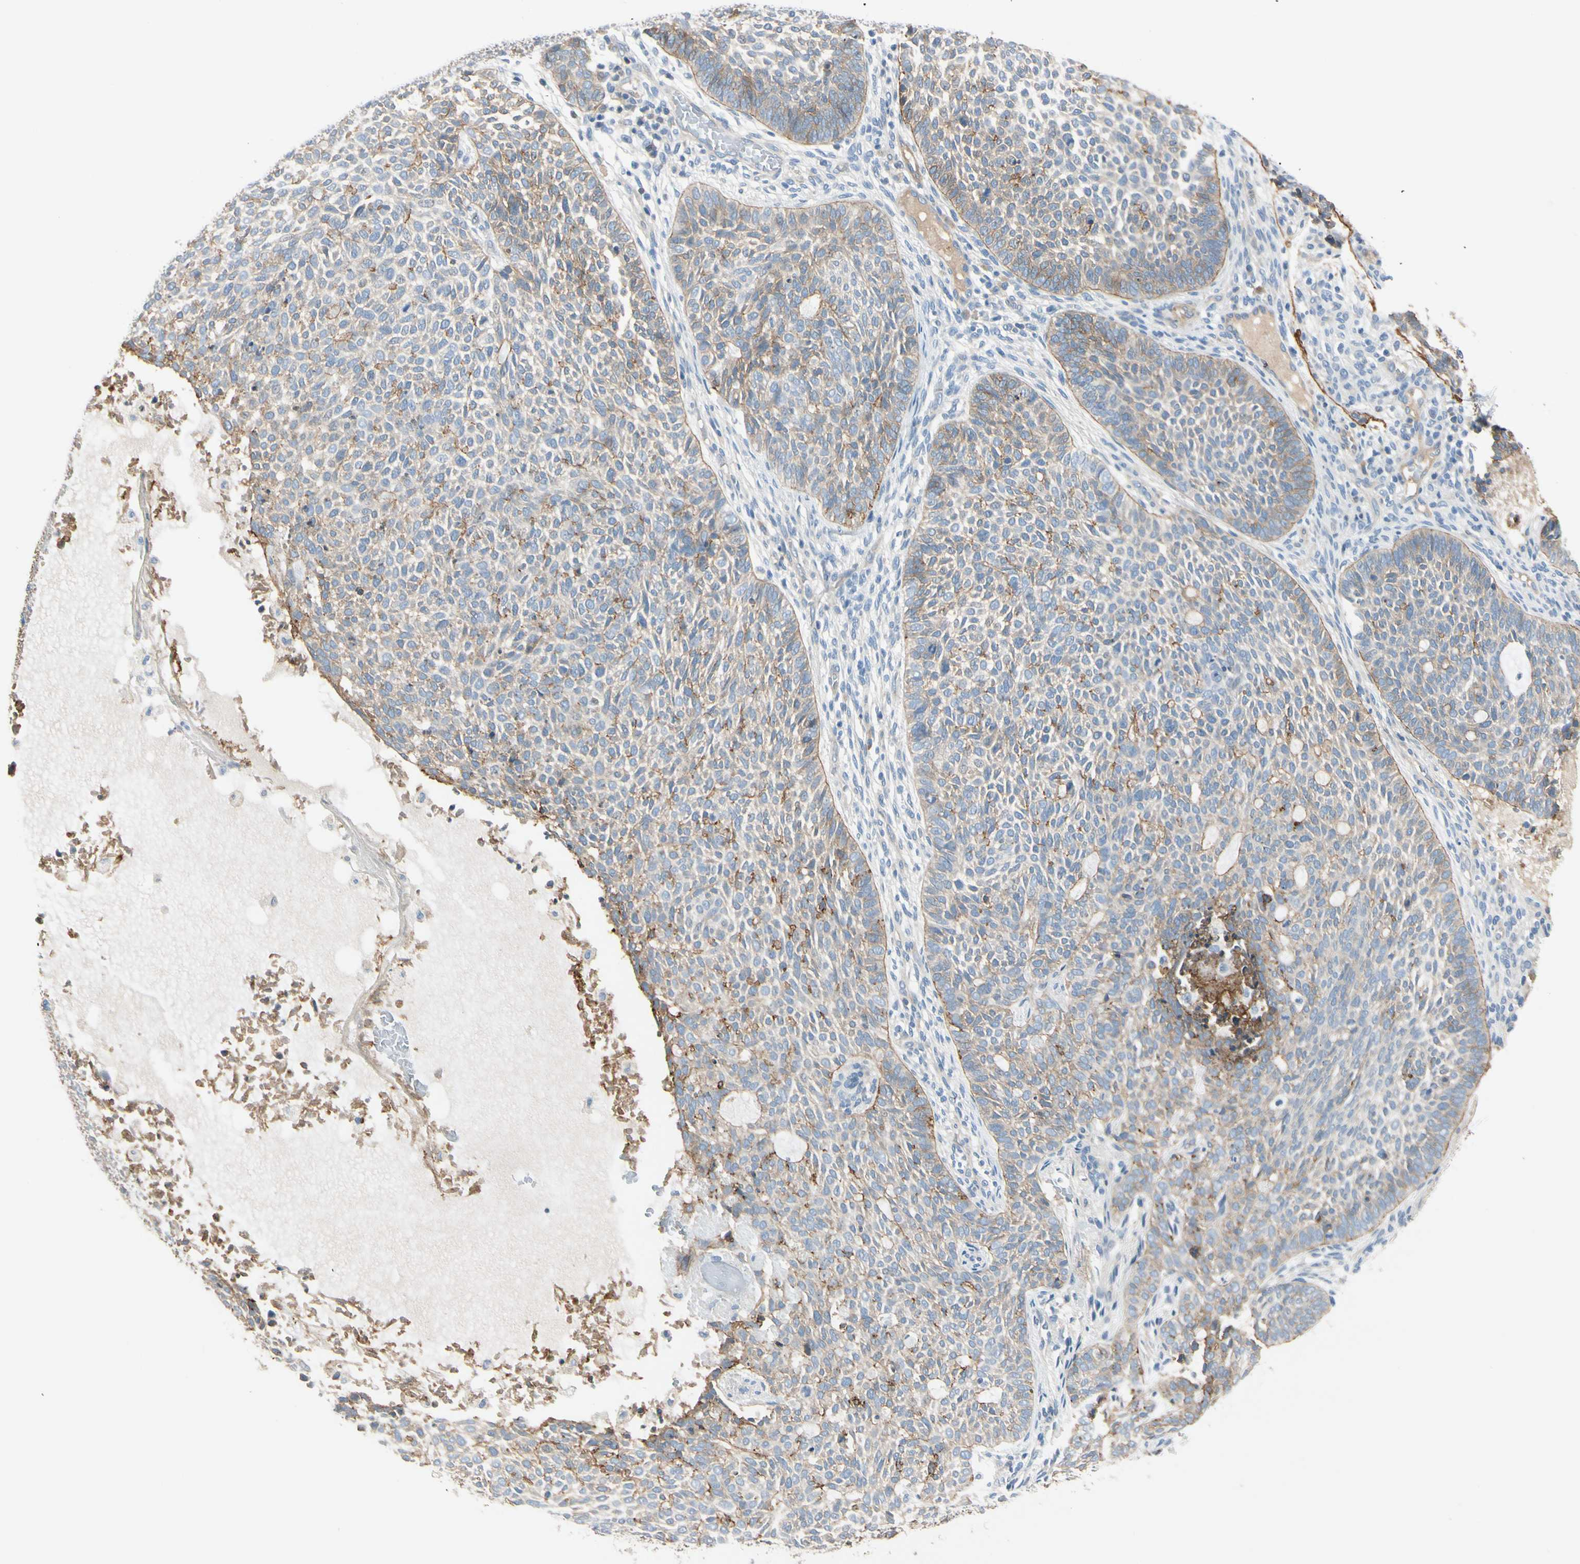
{"staining": {"intensity": "moderate", "quantity": "25%-75%", "location": "cytoplasmic/membranous"}, "tissue": "skin cancer", "cell_type": "Tumor cells", "image_type": "cancer", "snomed": [{"axis": "morphology", "description": "Basal cell carcinoma"}, {"axis": "topography", "description": "Skin"}], "caption": "A brown stain labels moderate cytoplasmic/membranous staining of a protein in skin basal cell carcinoma tumor cells.", "gene": "ITGA3", "patient": {"sex": "male", "age": 87}}